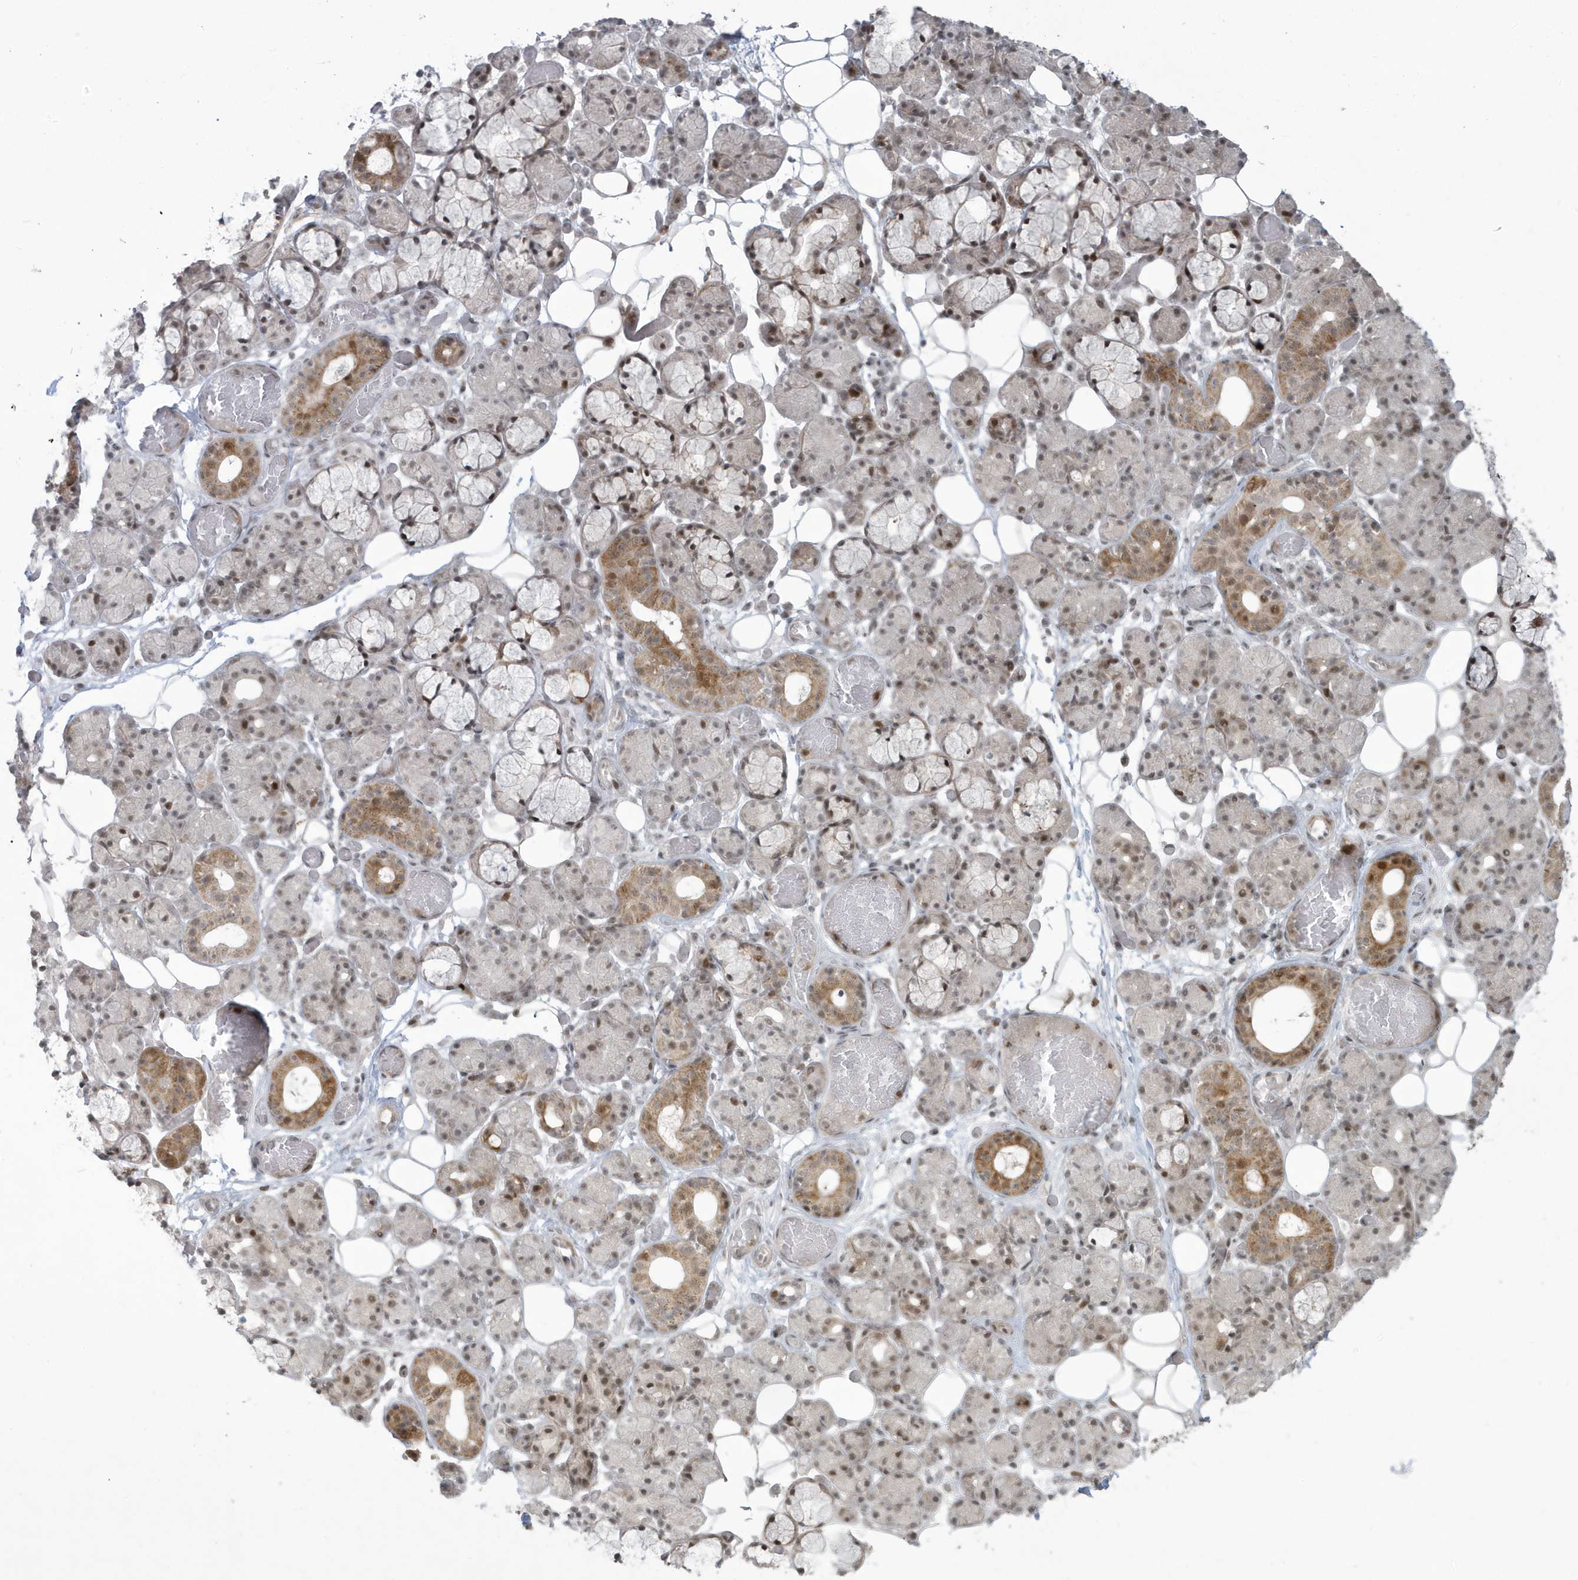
{"staining": {"intensity": "moderate", "quantity": "25%-75%", "location": "cytoplasmic/membranous,nuclear"}, "tissue": "salivary gland", "cell_type": "Glandular cells", "image_type": "normal", "snomed": [{"axis": "morphology", "description": "Normal tissue, NOS"}, {"axis": "topography", "description": "Salivary gland"}], "caption": "This micrograph shows immunohistochemistry staining of normal human salivary gland, with medium moderate cytoplasmic/membranous,nuclear positivity in approximately 25%-75% of glandular cells.", "gene": "C1orf52", "patient": {"sex": "male", "age": 63}}